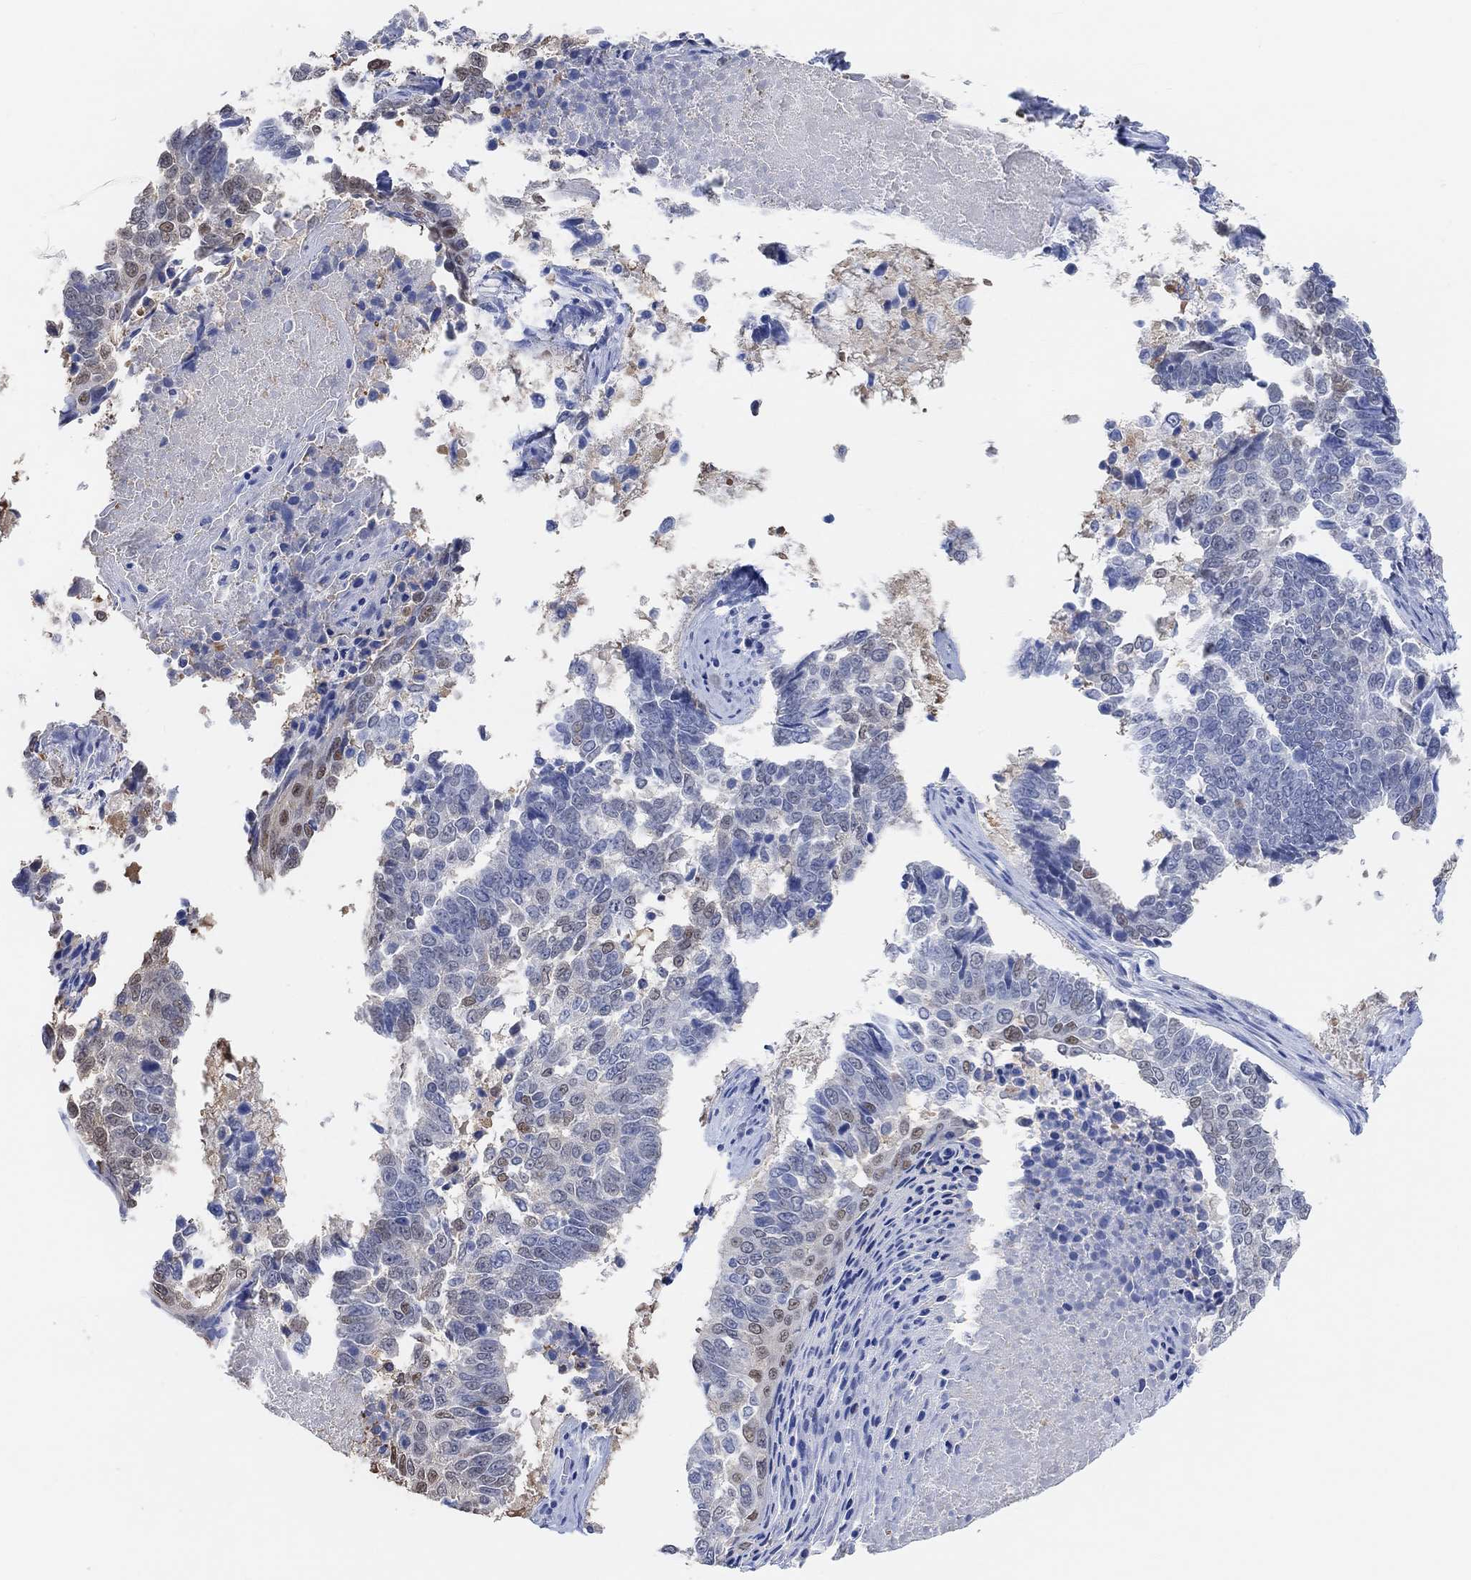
{"staining": {"intensity": "negative", "quantity": "none", "location": "none"}, "tissue": "lung cancer", "cell_type": "Tumor cells", "image_type": "cancer", "snomed": [{"axis": "morphology", "description": "Squamous cell carcinoma, NOS"}, {"axis": "topography", "description": "Lung"}], "caption": "Tumor cells show no significant protein positivity in lung cancer.", "gene": "MUC1", "patient": {"sex": "male", "age": 73}}